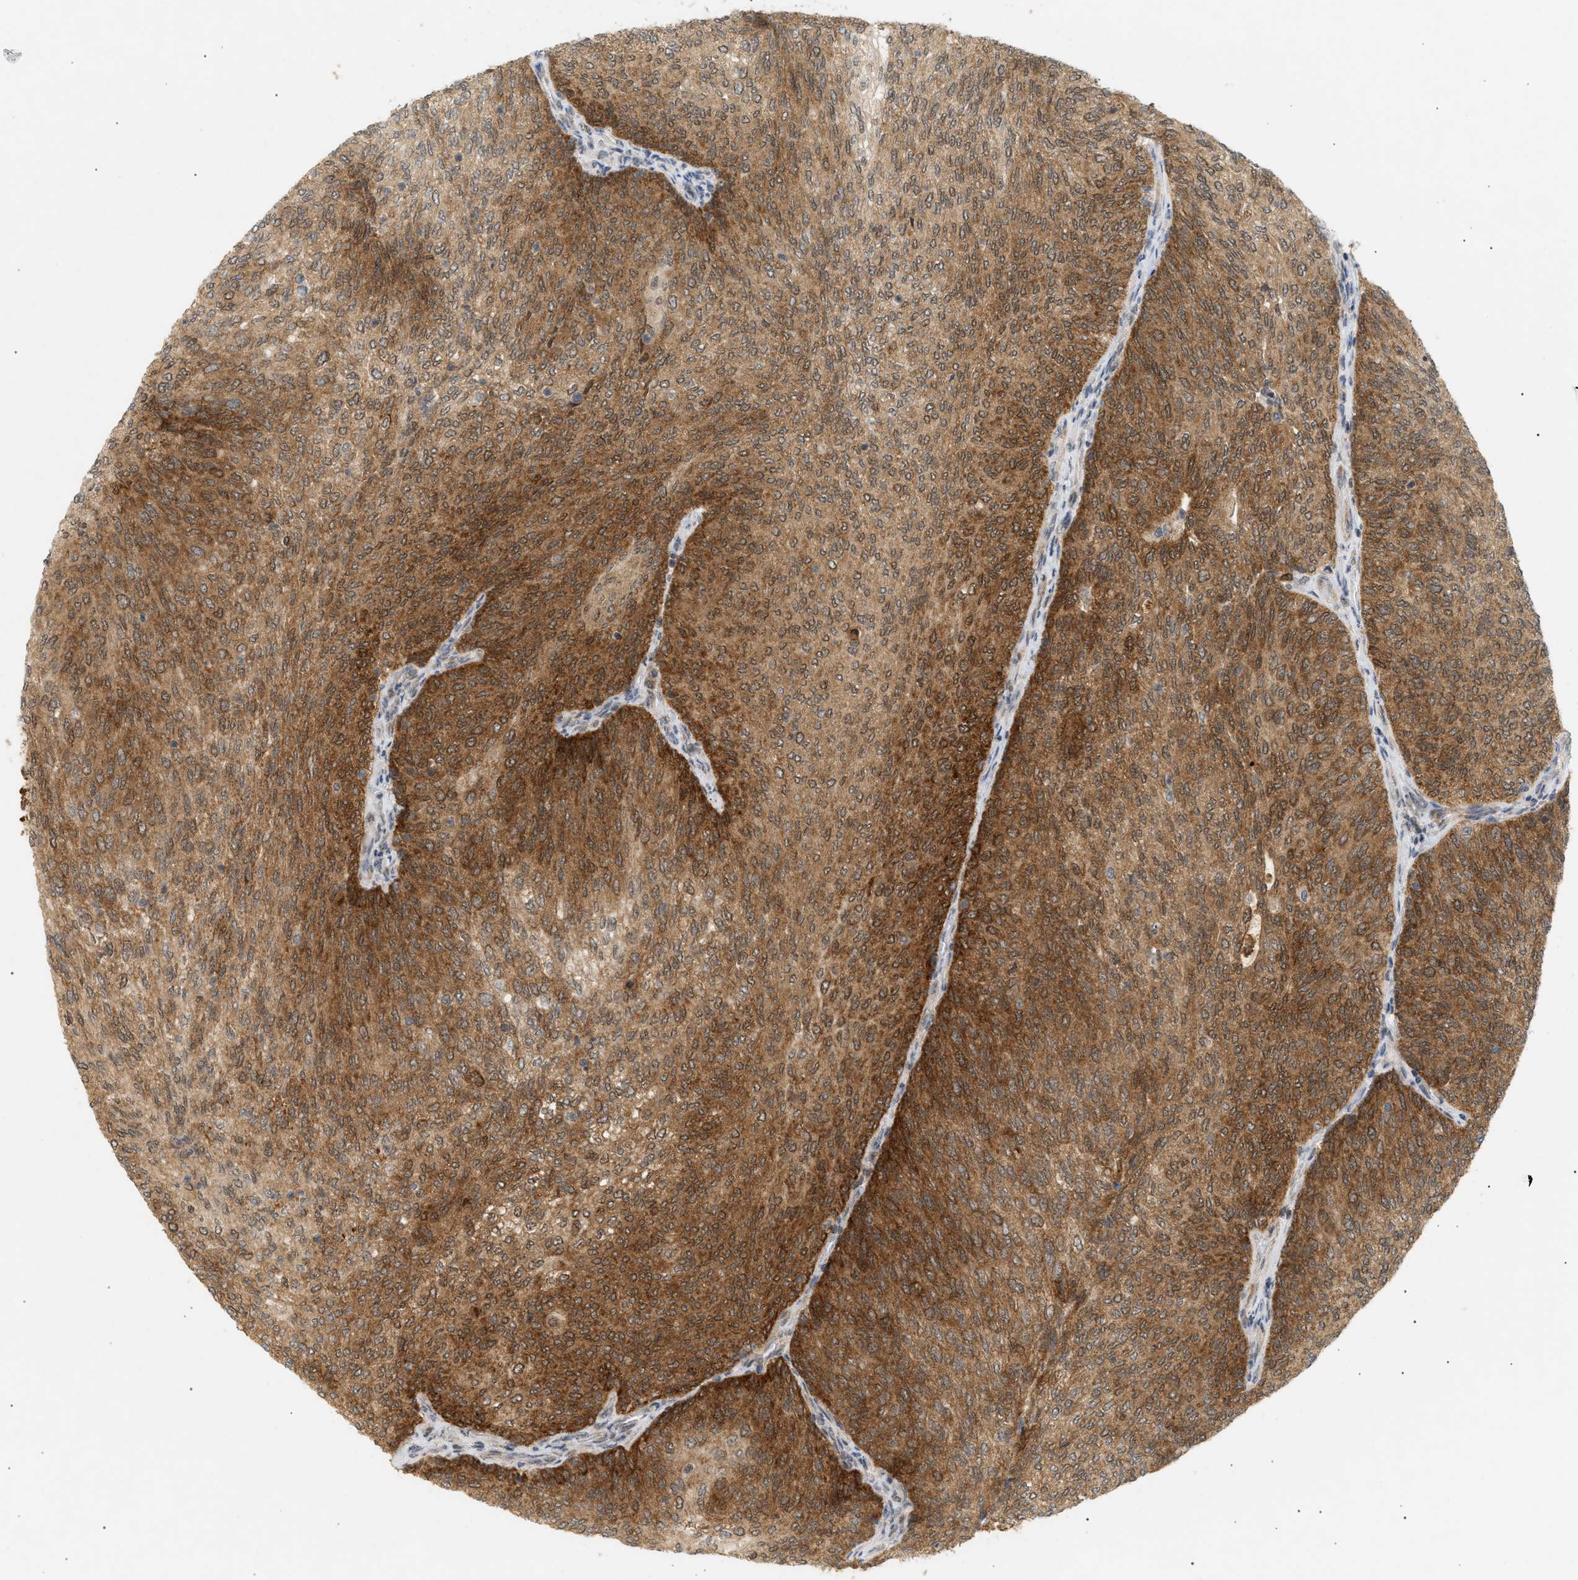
{"staining": {"intensity": "strong", "quantity": ">75%", "location": "cytoplasmic/membranous"}, "tissue": "urothelial cancer", "cell_type": "Tumor cells", "image_type": "cancer", "snomed": [{"axis": "morphology", "description": "Urothelial carcinoma, Low grade"}, {"axis": "topography", "description": "Urinary bladder"}], "caption": "A micrograph of urothelial cancer stained for a protein exhibits strong cytoplasmic/membranous brown staining in tumor cells.", "gene": "SHC1", "patient": {"sex": "female", "age": 79}}